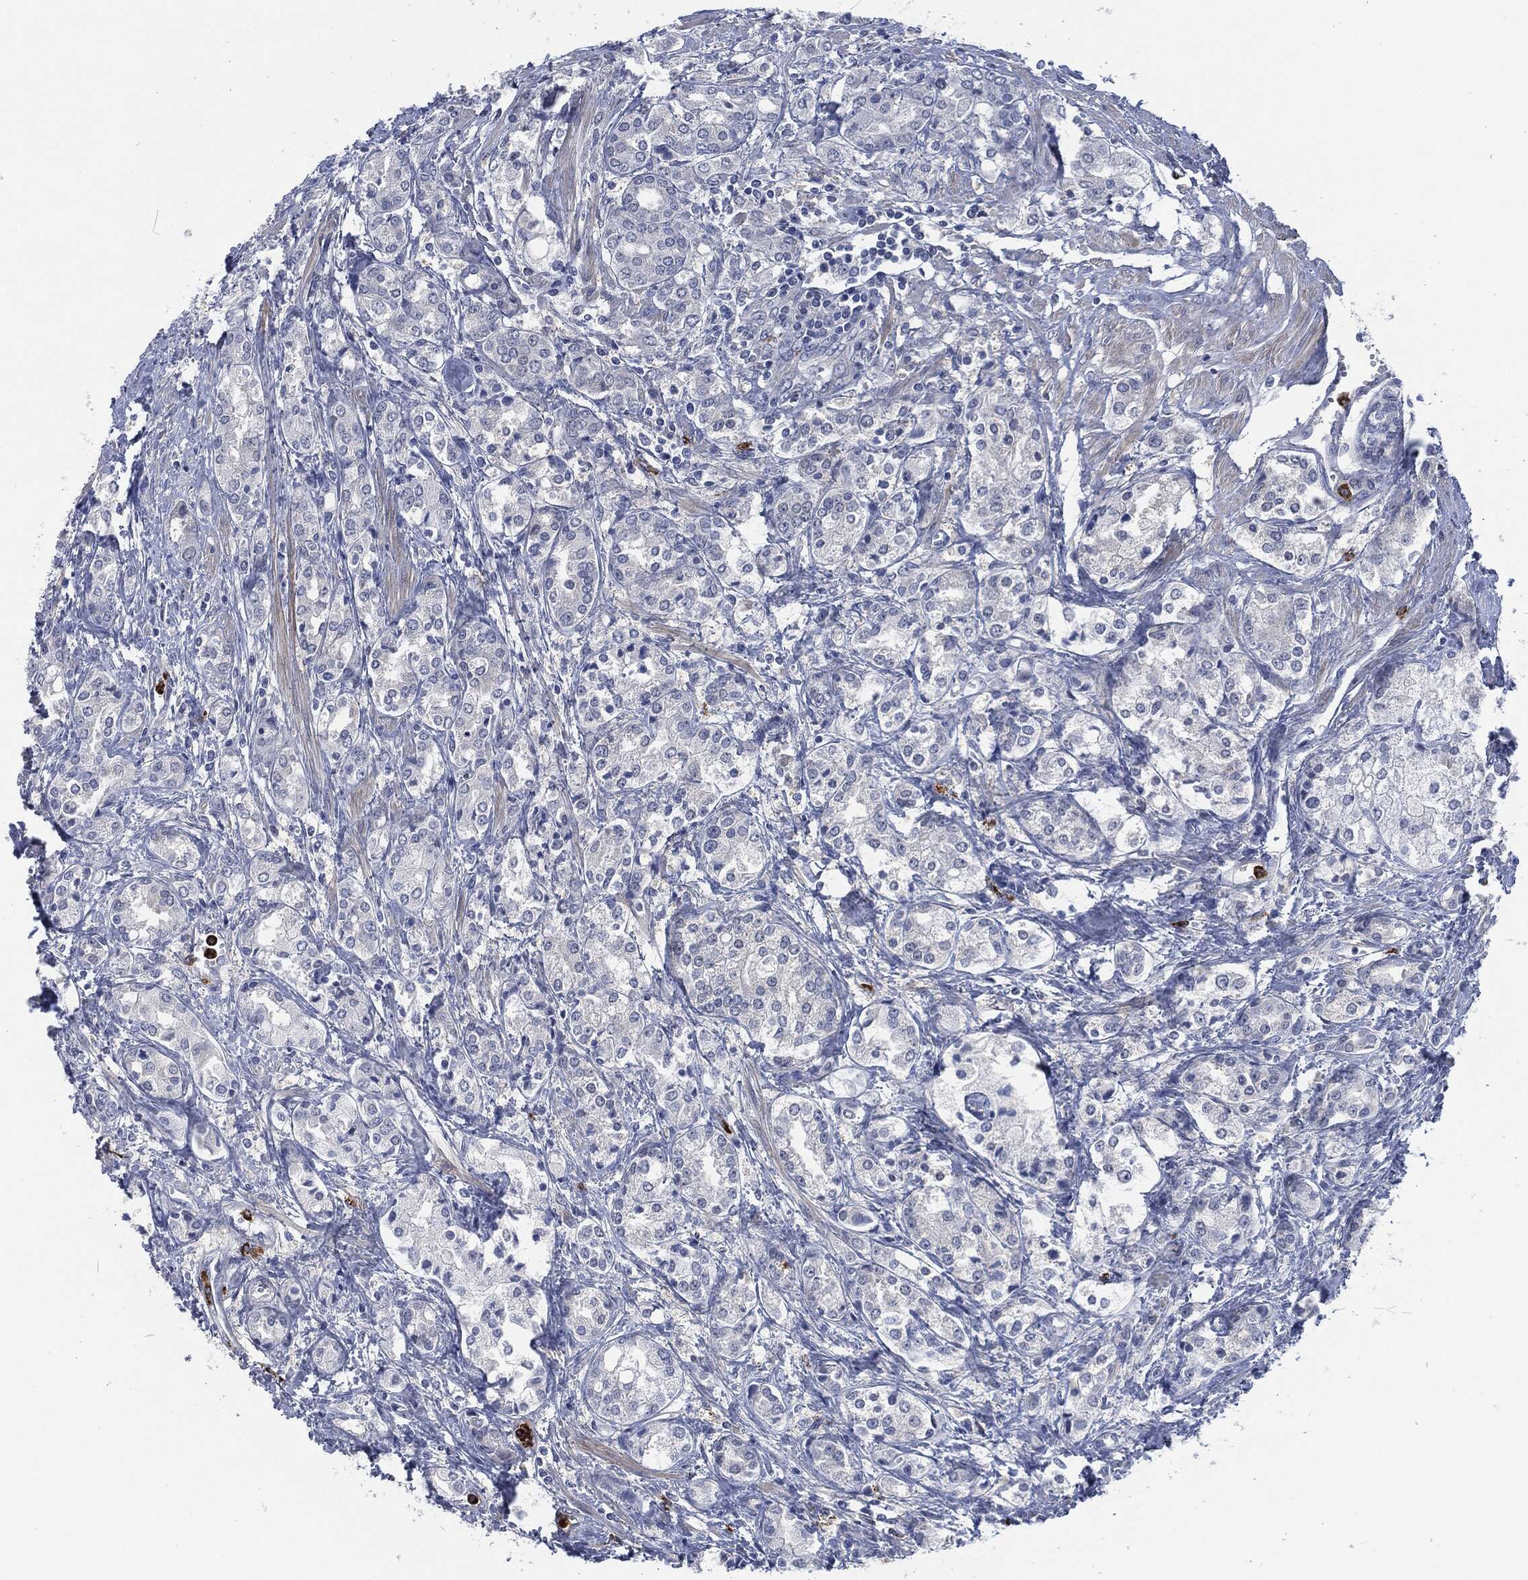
{"staining": {"intensity": "negative", "quantity": "none", "location": "none"}, "tissue": "prostate cancer", "cell_type": "Tumor cells", "image_type": "cancer", "snomed": [{"axis": "morphology", "description": "Adenocarcinoma, NOS"}, {"axis": "topography", "description": "Prostate and seminal vesicle, NOS"}, {"axis": "topography", "description": "Prostate"}], "caption": "Prostate adenocarcinoma was stained to show a protein in brown. There is no significant positivity in tumor cells. (Brightfield microscopy of DAB (3,3'-diaminobenzidine) immunohistochemistry at high magnification).", "gene": "MPO", "patient": {"sex": "male", "age": 62}}